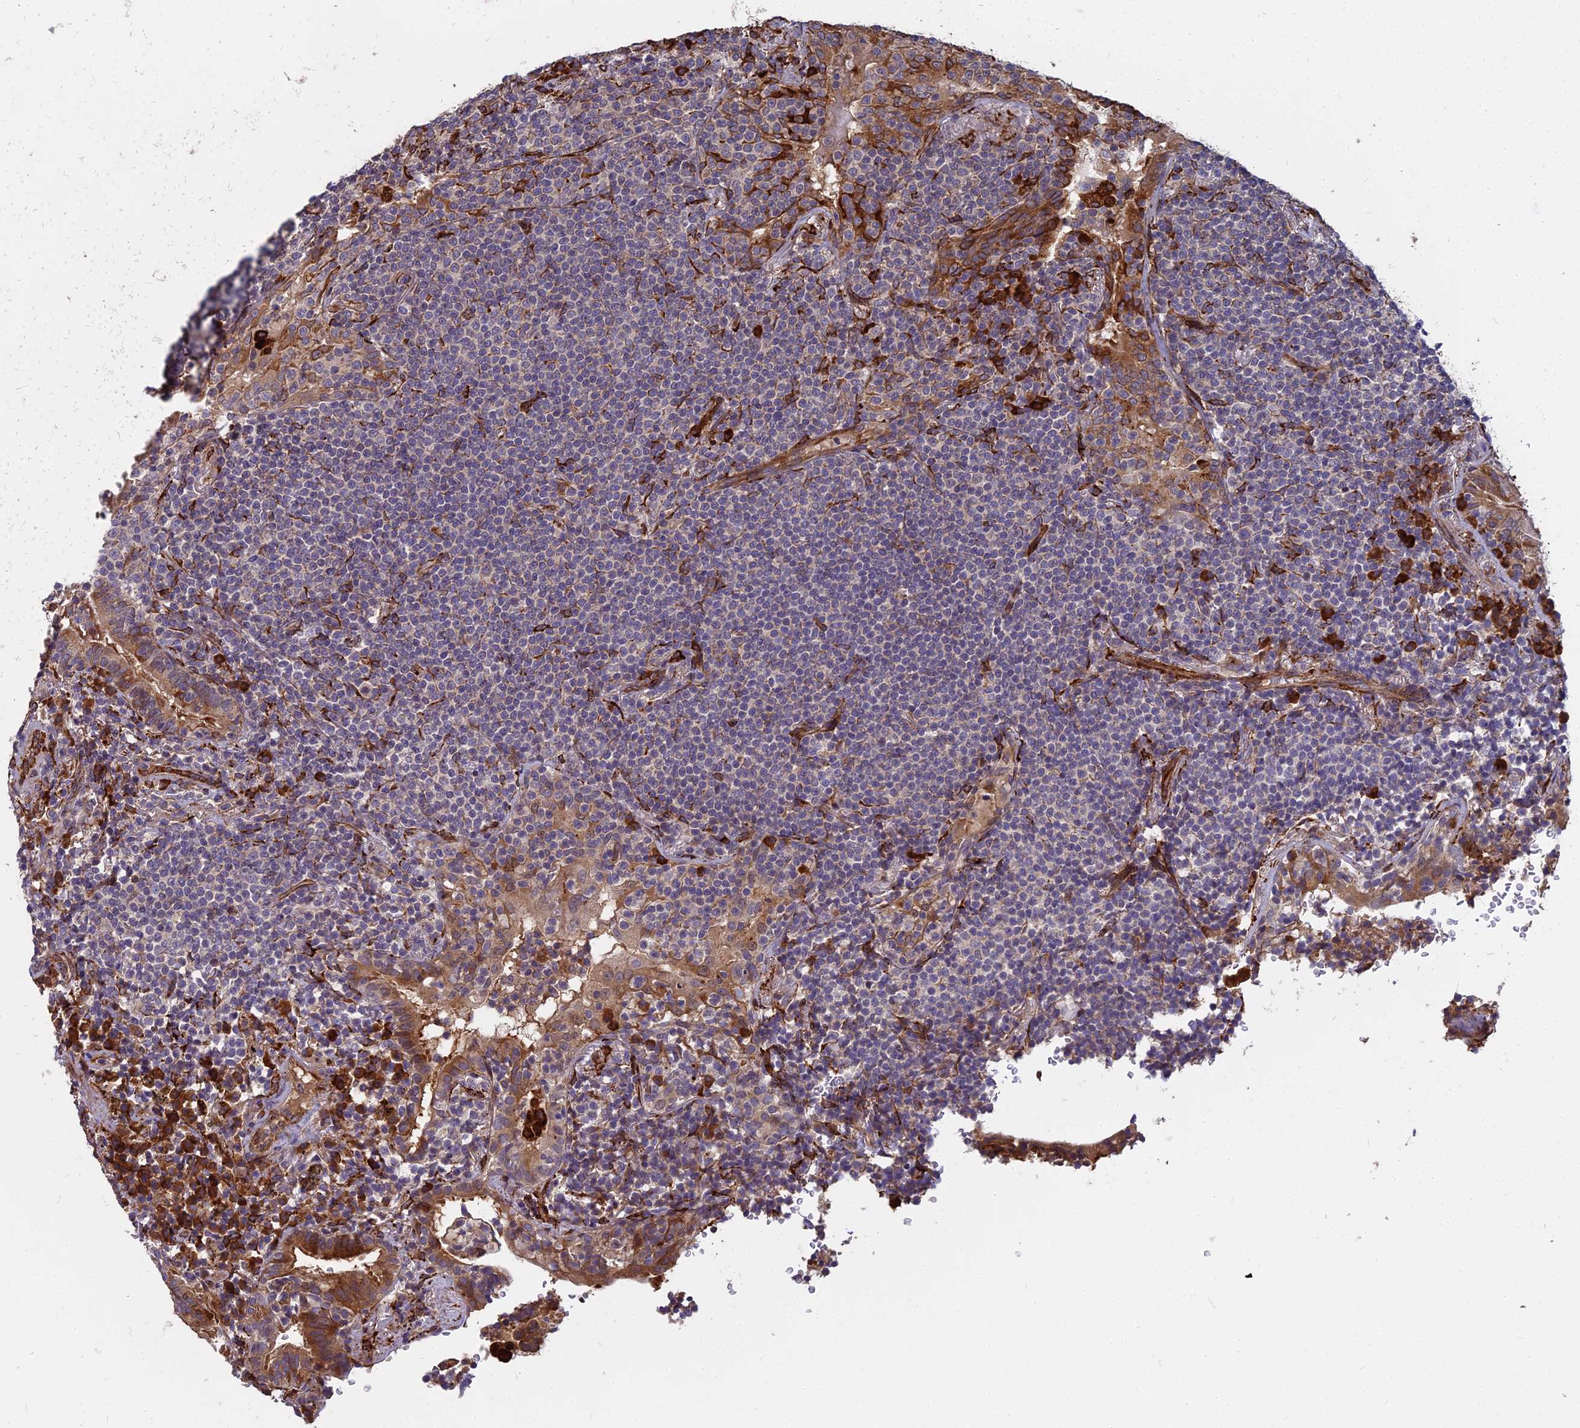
{"staining": {"intensity": "weak", "quantity": "<25%", "location": "cytoplasmic/membranous"}, "tissue": "lymphoma", "cell_type": "Tumor cells", "image_type": "cancer", "snomed": [{"axis": "morphology", "description": "Malignant lymphoma, non-Hodgkin's type, Low grade"}, {"axis": "topography", "description": "Lung"}], "caption": "Tumor cells are negative for brown protein staining in malignant lymphoma, non-Hodgkin's type (low-grade).", "gene": "NDUFAF7", "patient": {"sex": "female", "age": 71}}